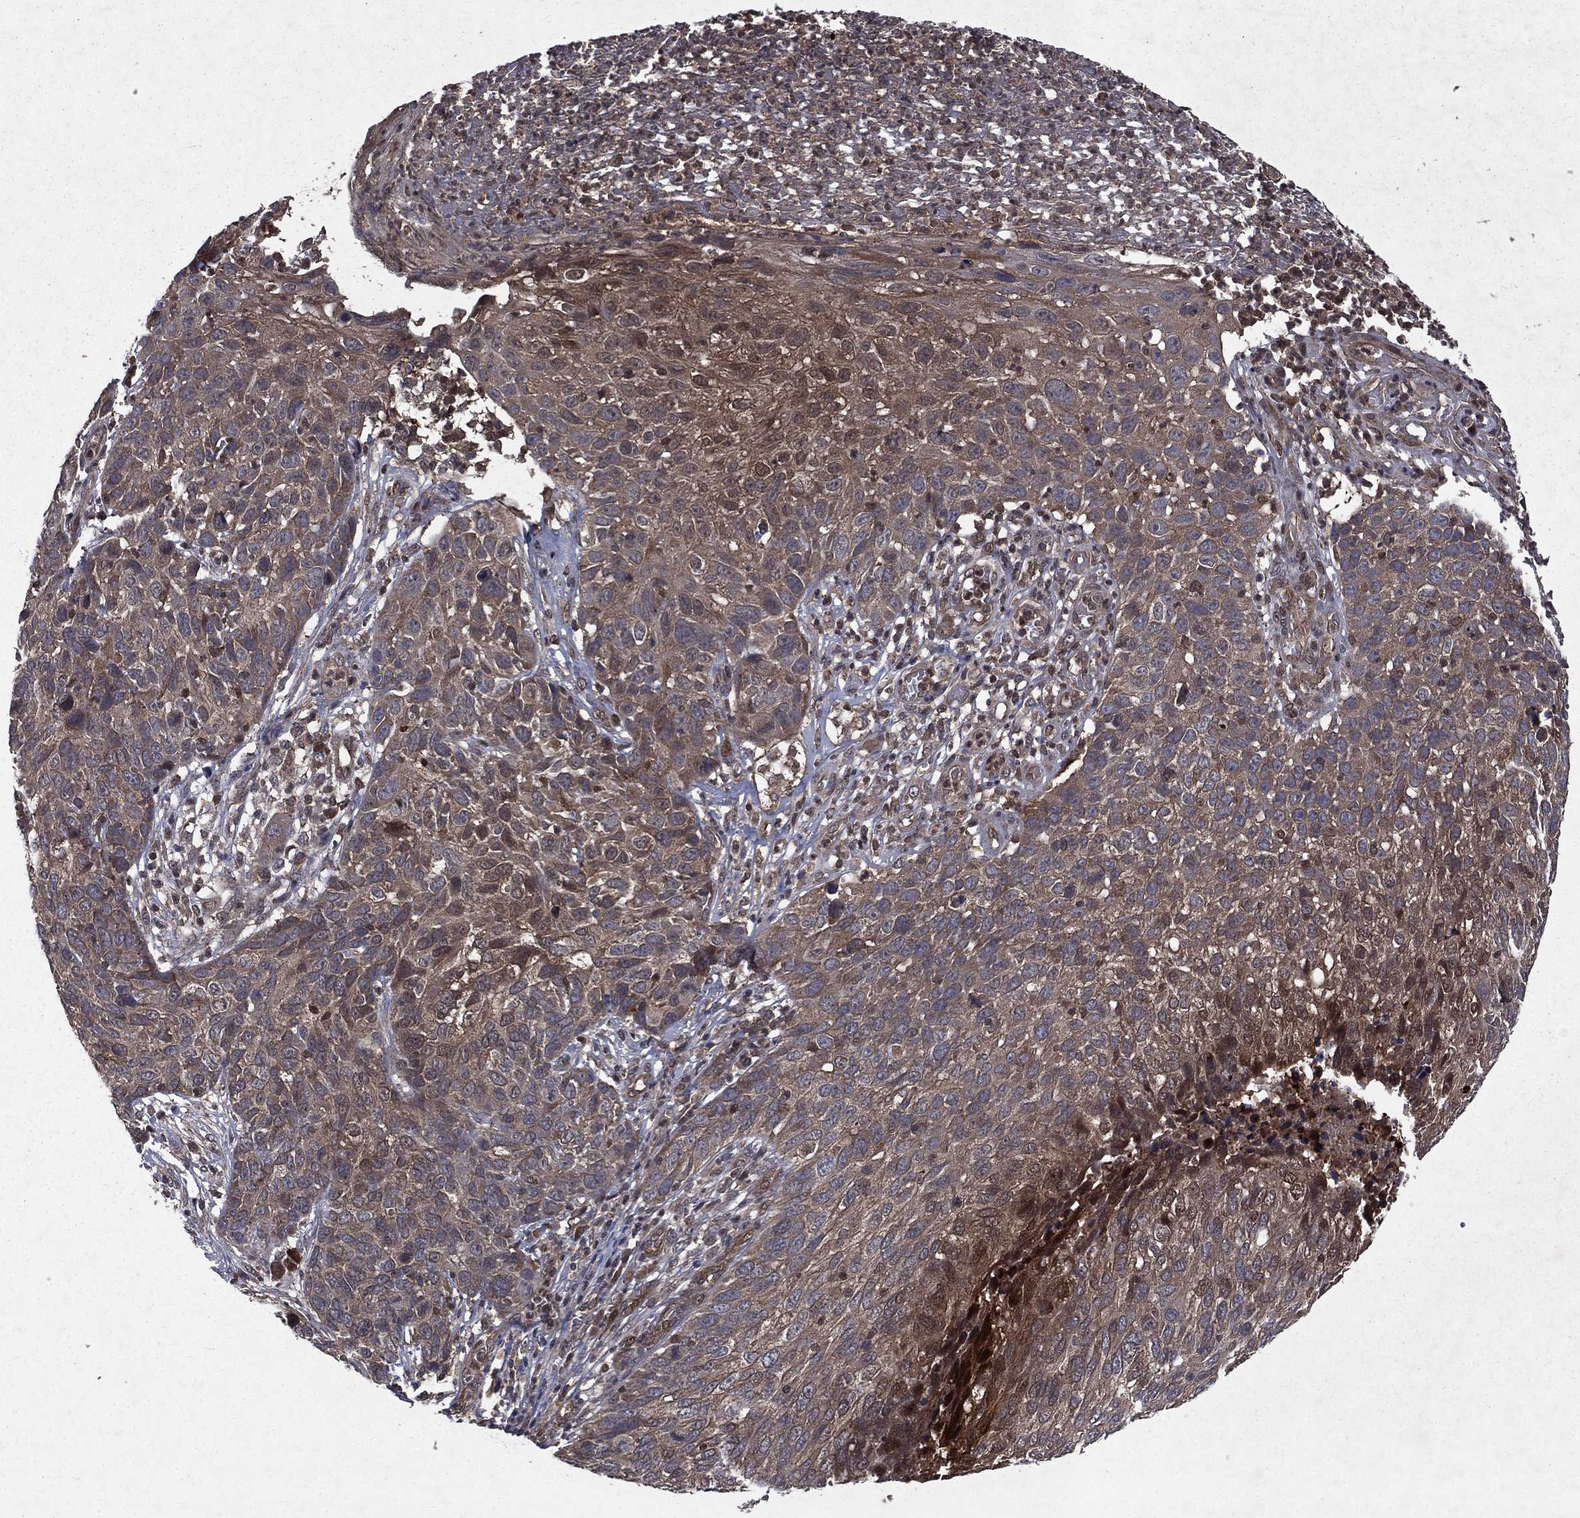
{"staining": {"intensity": "moderate", "quantity": "25%-75%", "location": "cytoplasmic/membranous,nuclear"}, "tissue": "skin cancer", "cell_type": "Tumor cells", "image_type": "cancer", "snomed": [{"axis": "morphology", "description": "Squamous cell carcinoma, NOS"}, {"axis": "topography", "description": "Skin"}], "caption": "Tumor cells show moderate cytoplasmic/membranous and nuclear positivity in approximately 25%-75% of cells in skin squamous cell carcinoma. (Brightfield microscopy of DAB IHC at high magnification).", "gene": "FGD1", "patient": {"sex": "male", "age": 92}}